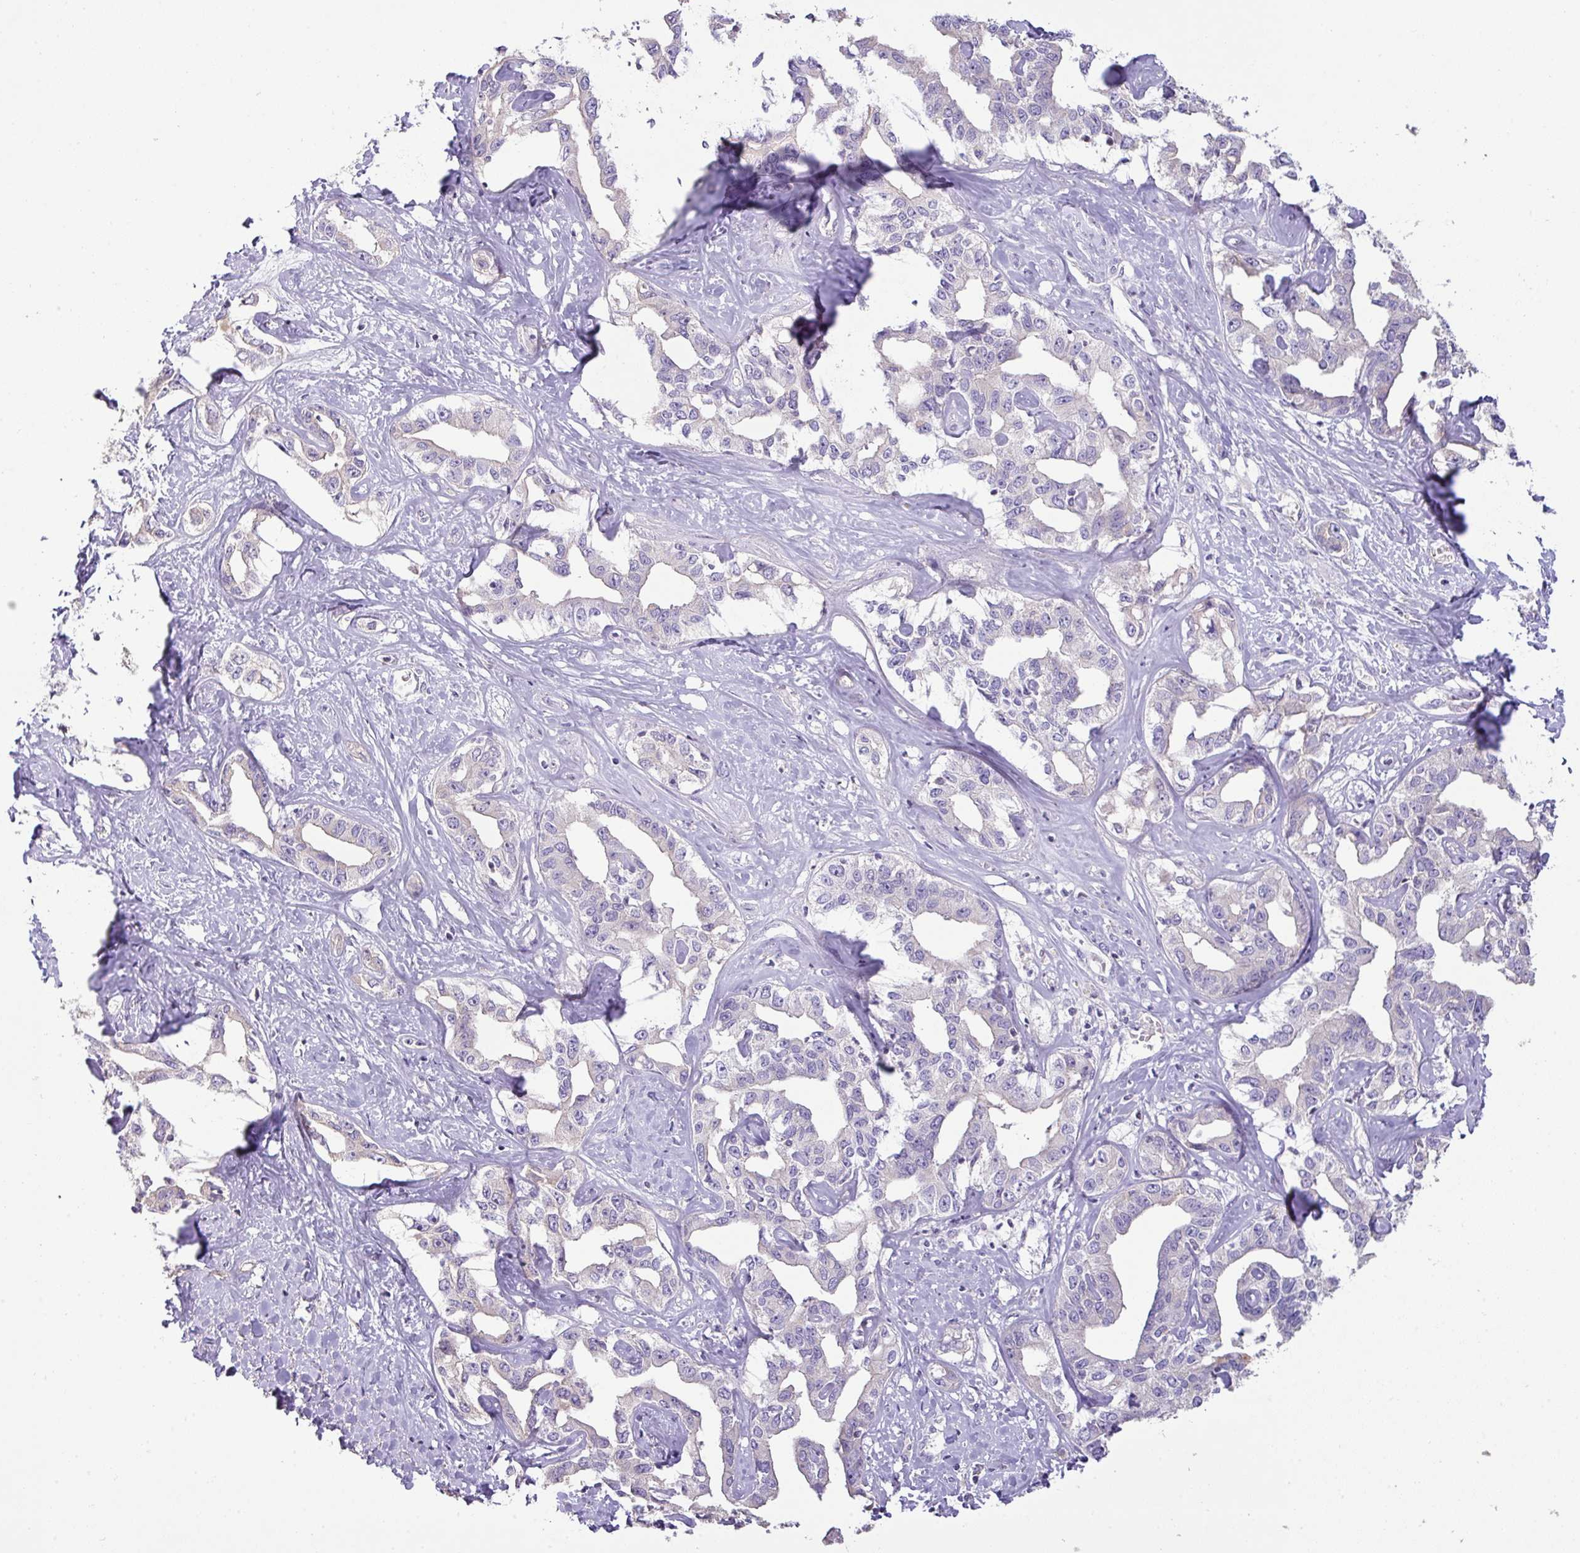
{"staining": {"intensity": "negative", "quantity": "none", "location": "none"}, "tissue": "liver cancer", "cell_type": "Tumor cells", "image_type": "cancer", "snomed": [{"axis": "morphology", "description": "Cholangiocarcinoma"}, {"axis": "topography", "description": "Liver"}], "caption": "IHC micrograph of liver cholangiocarcinoma stained for a protein (brown), which shows no staining in tumor cells.", "gene": "OR6C6", "patient": {"sex": "male", "age": 59}}